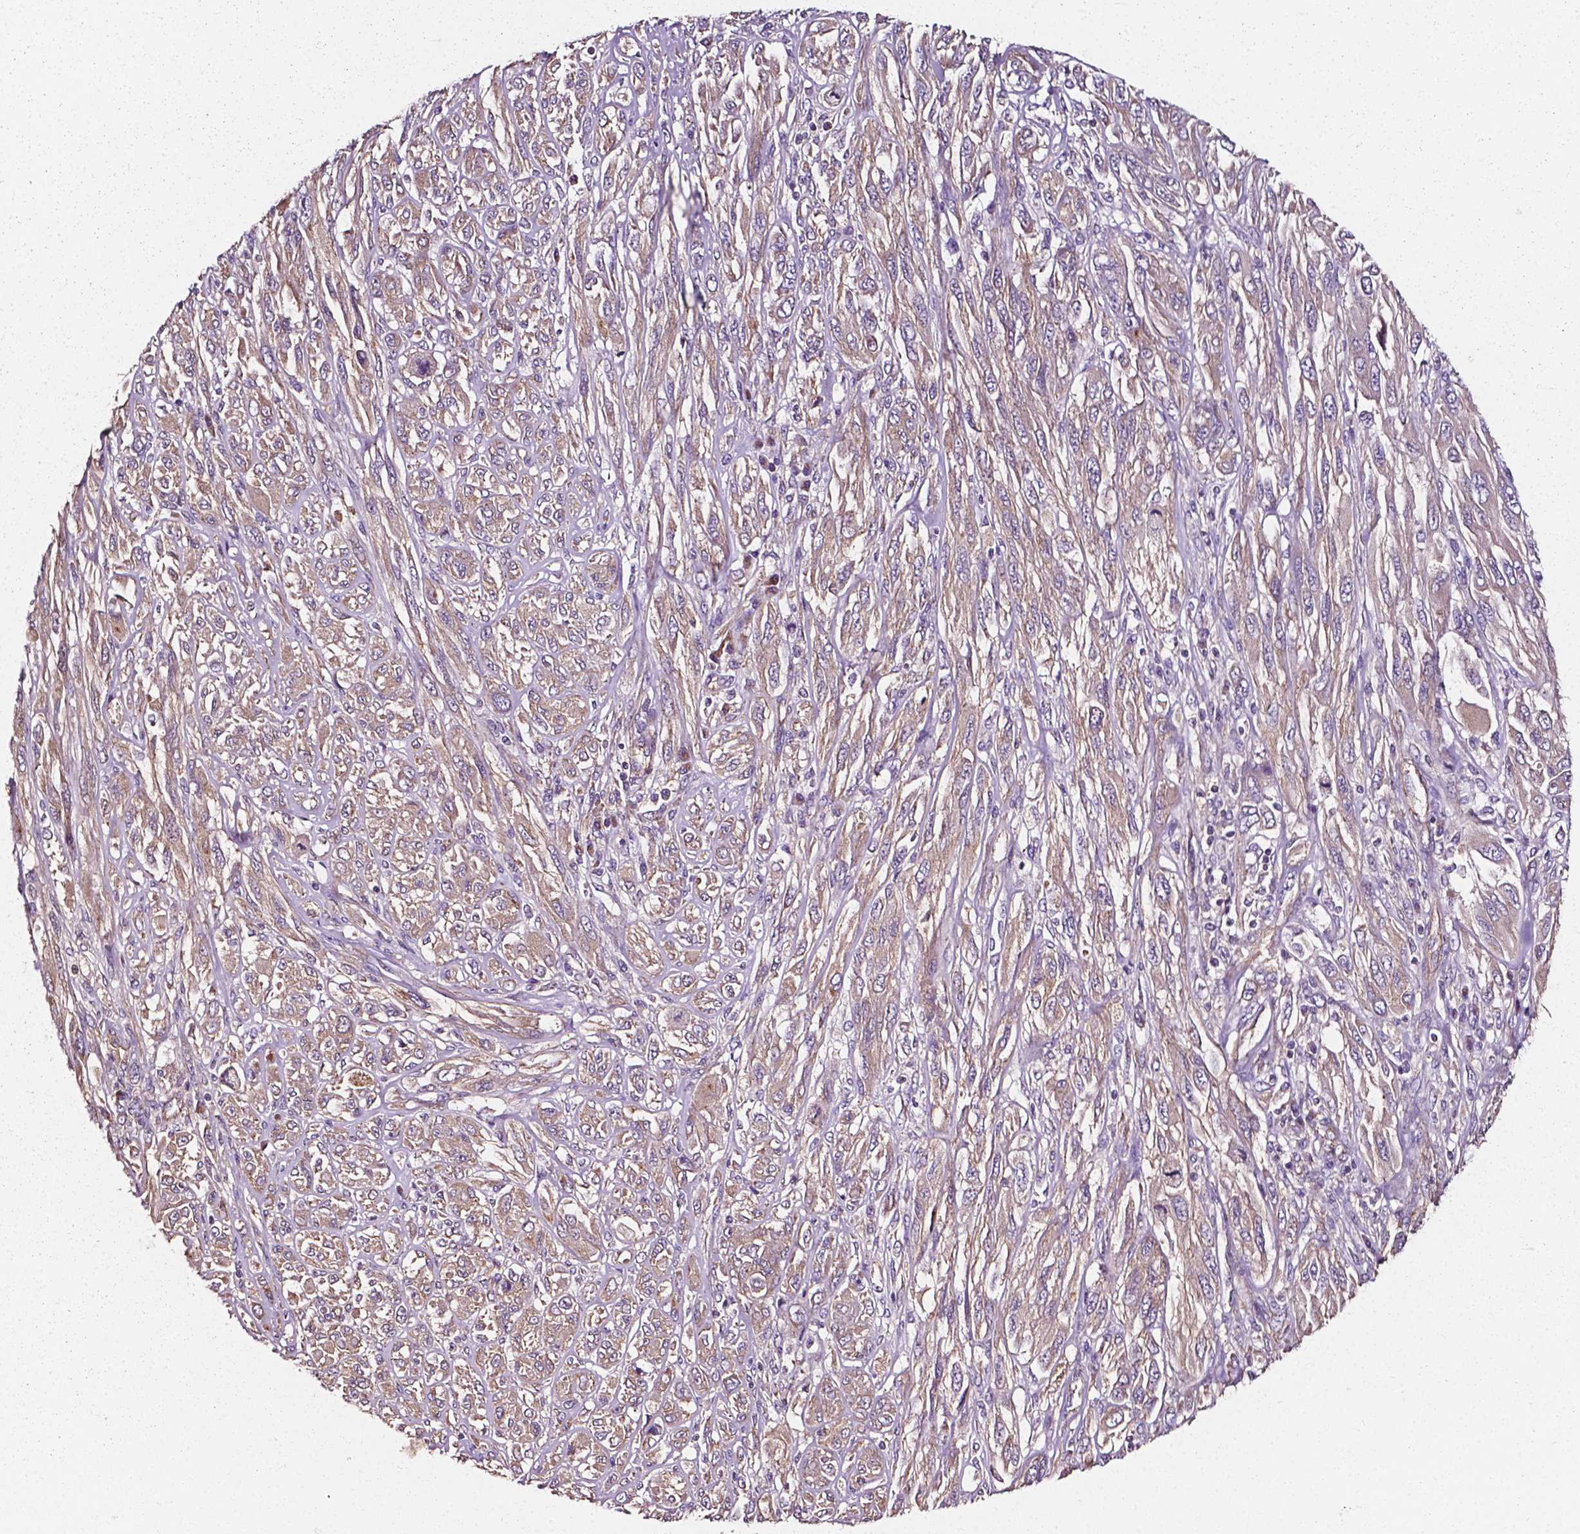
{"staining": {"intensity": "weak", "quantity": ">75%", "location": "cytoplasmic/membranous"}, "tissue": "melanoma", "cell_type": "Tumor cells", "image_type": "cancer", "snomed": [{"axis": "morphology", "description": "Malignant melanoma, NOS"}, {"axis": "topography", "description": "Skin"}], "caption": "The immunohistochemical stain labels weak cytoplasmic/membranous expression in tumor cells of malignant melanoma tissue.", "gene": "ATG16L1", "patient": {"sex": "female", "age": 91}}